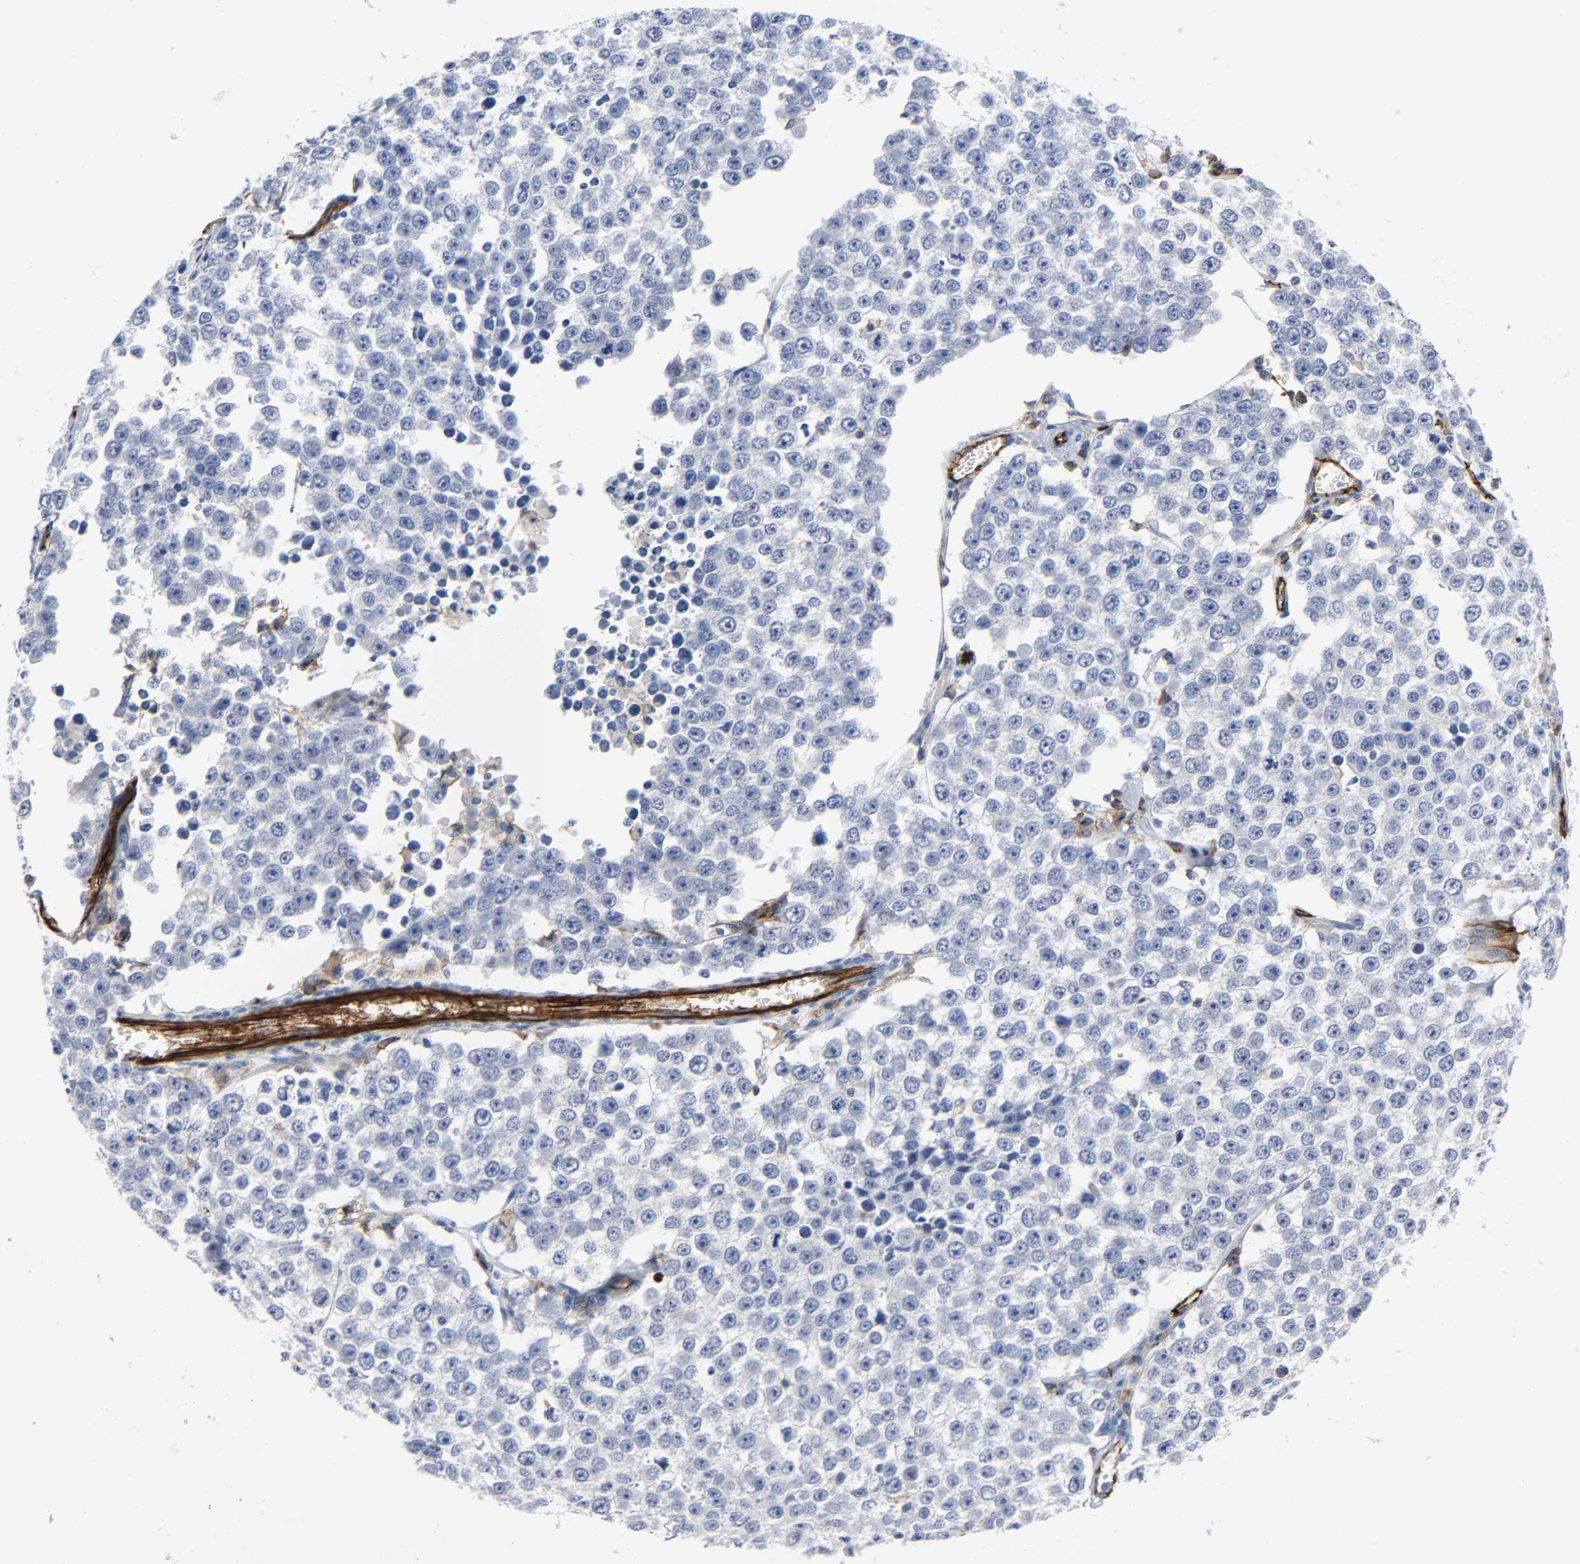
{"staining": {"intensity": "negative", "quantity": "none", "location": "none"}, "tissue": "testis cancer", "cell_type": "Tumor cells", "image_type": "cancer", "snomed": [{"axis": "morphology", "description": "Seminoma, NOS"}, {"axis": "morphology", "description": "Carcinoma, Embryonal, NOS"}, {"axis": "topography", "description": "Testis"}], "caption": "The IHC micrograph has no significant staining in tumor cells of testis cancer (seminoma) tissue.", "gene": "PECAM1", "patient": {"sex": "male", "age": 52}}